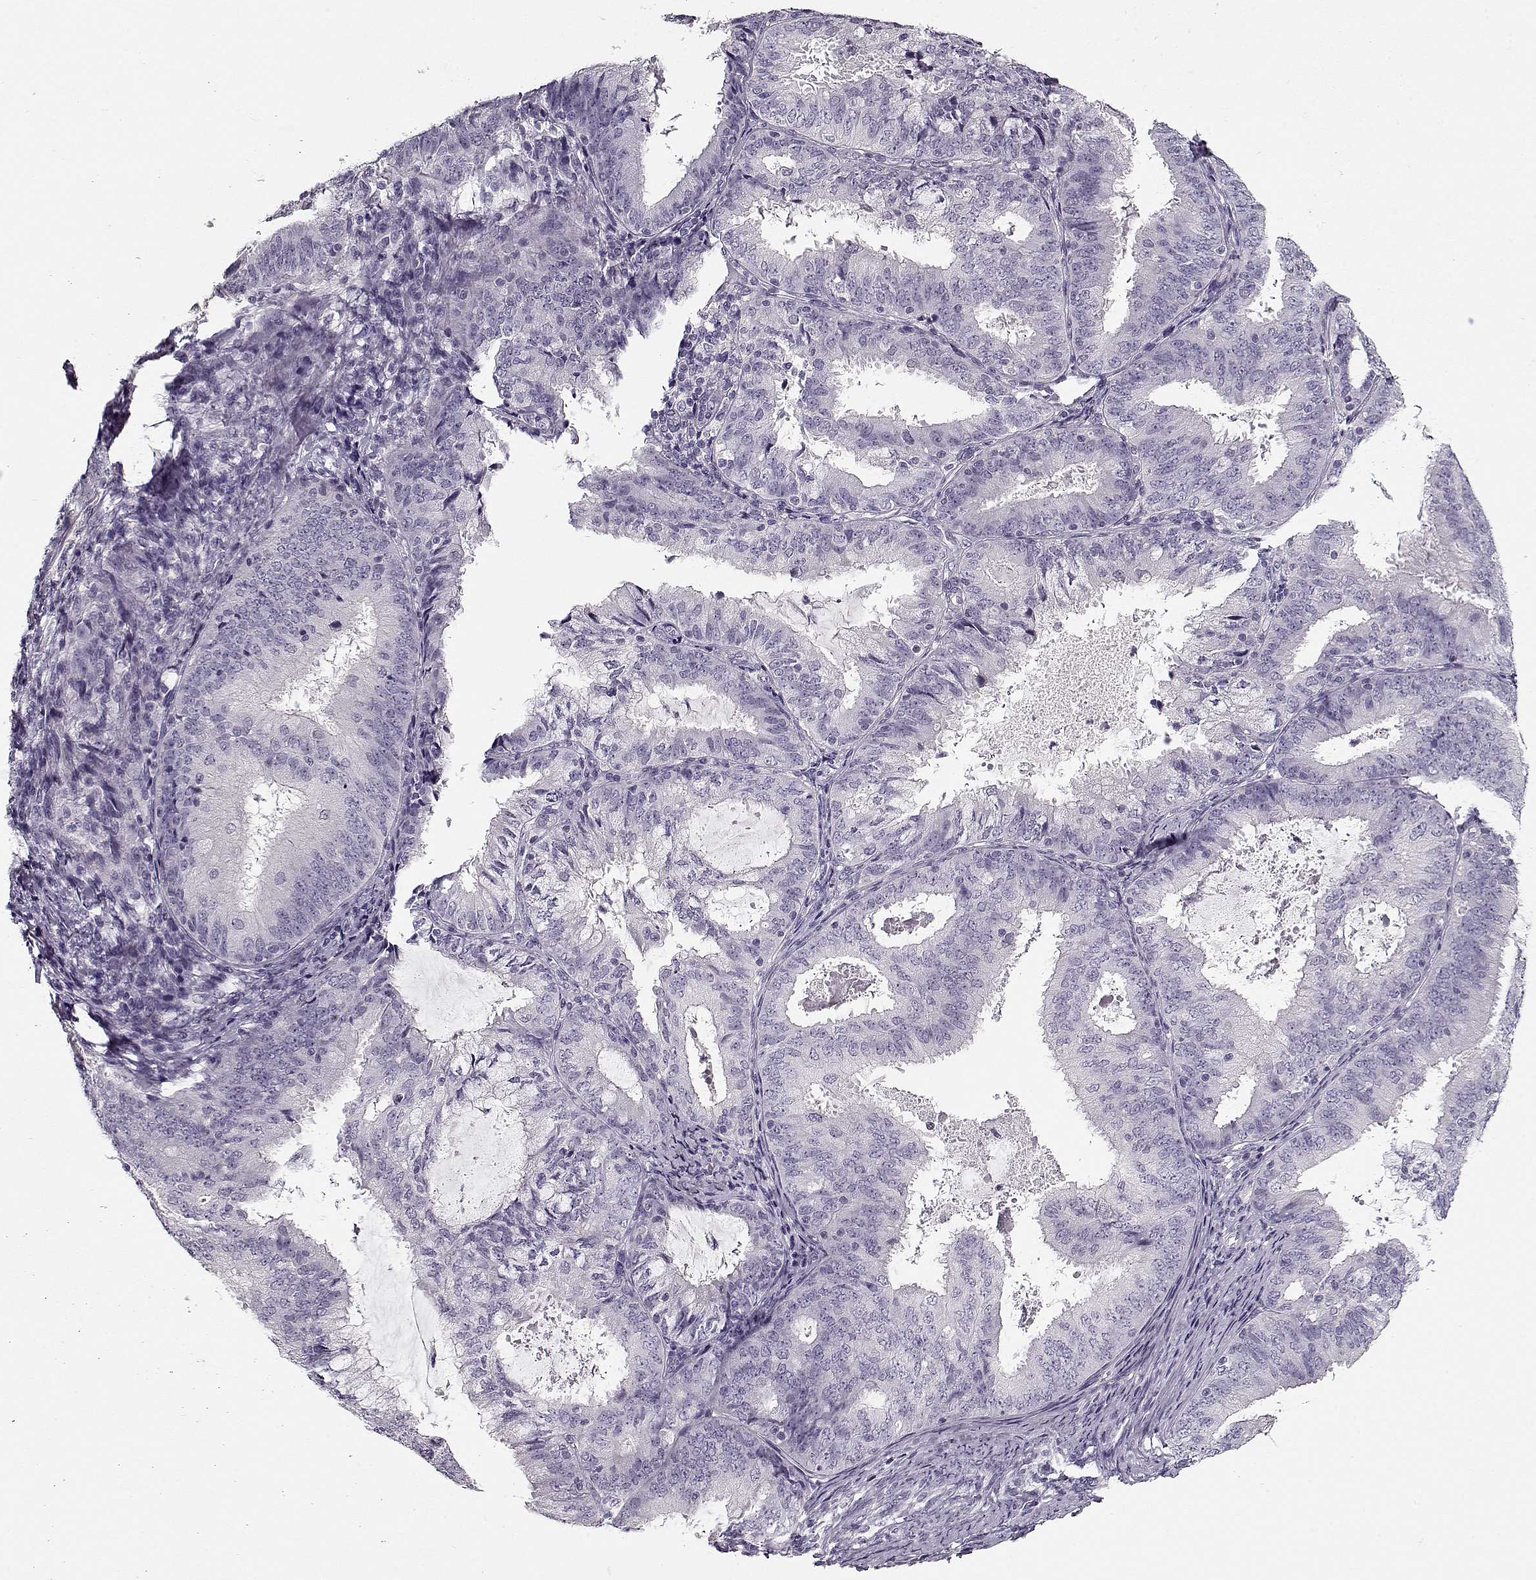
{"staining": {"intensity": "negative", "quantity": "none", "location": "none"}, "tissue": "endometrial cancer", "cell_type": "Tumor cells", "image_type": "cancer", "snomed": [{"axis": "morphology", "description": "Adenocarcinoma, NOS"}, {"axis": "topography", "description": "Endometrium"}], "caption": "A histopathology image of endometrial cancer (adenocarcinoma) stained for a protein exhibits no brown staining in tumor cells. (DAB IHC visualized using brightfield microscopy, high magnification).", "gene": "CCDC136", "patient": {"sex": "female", "age": 57}}